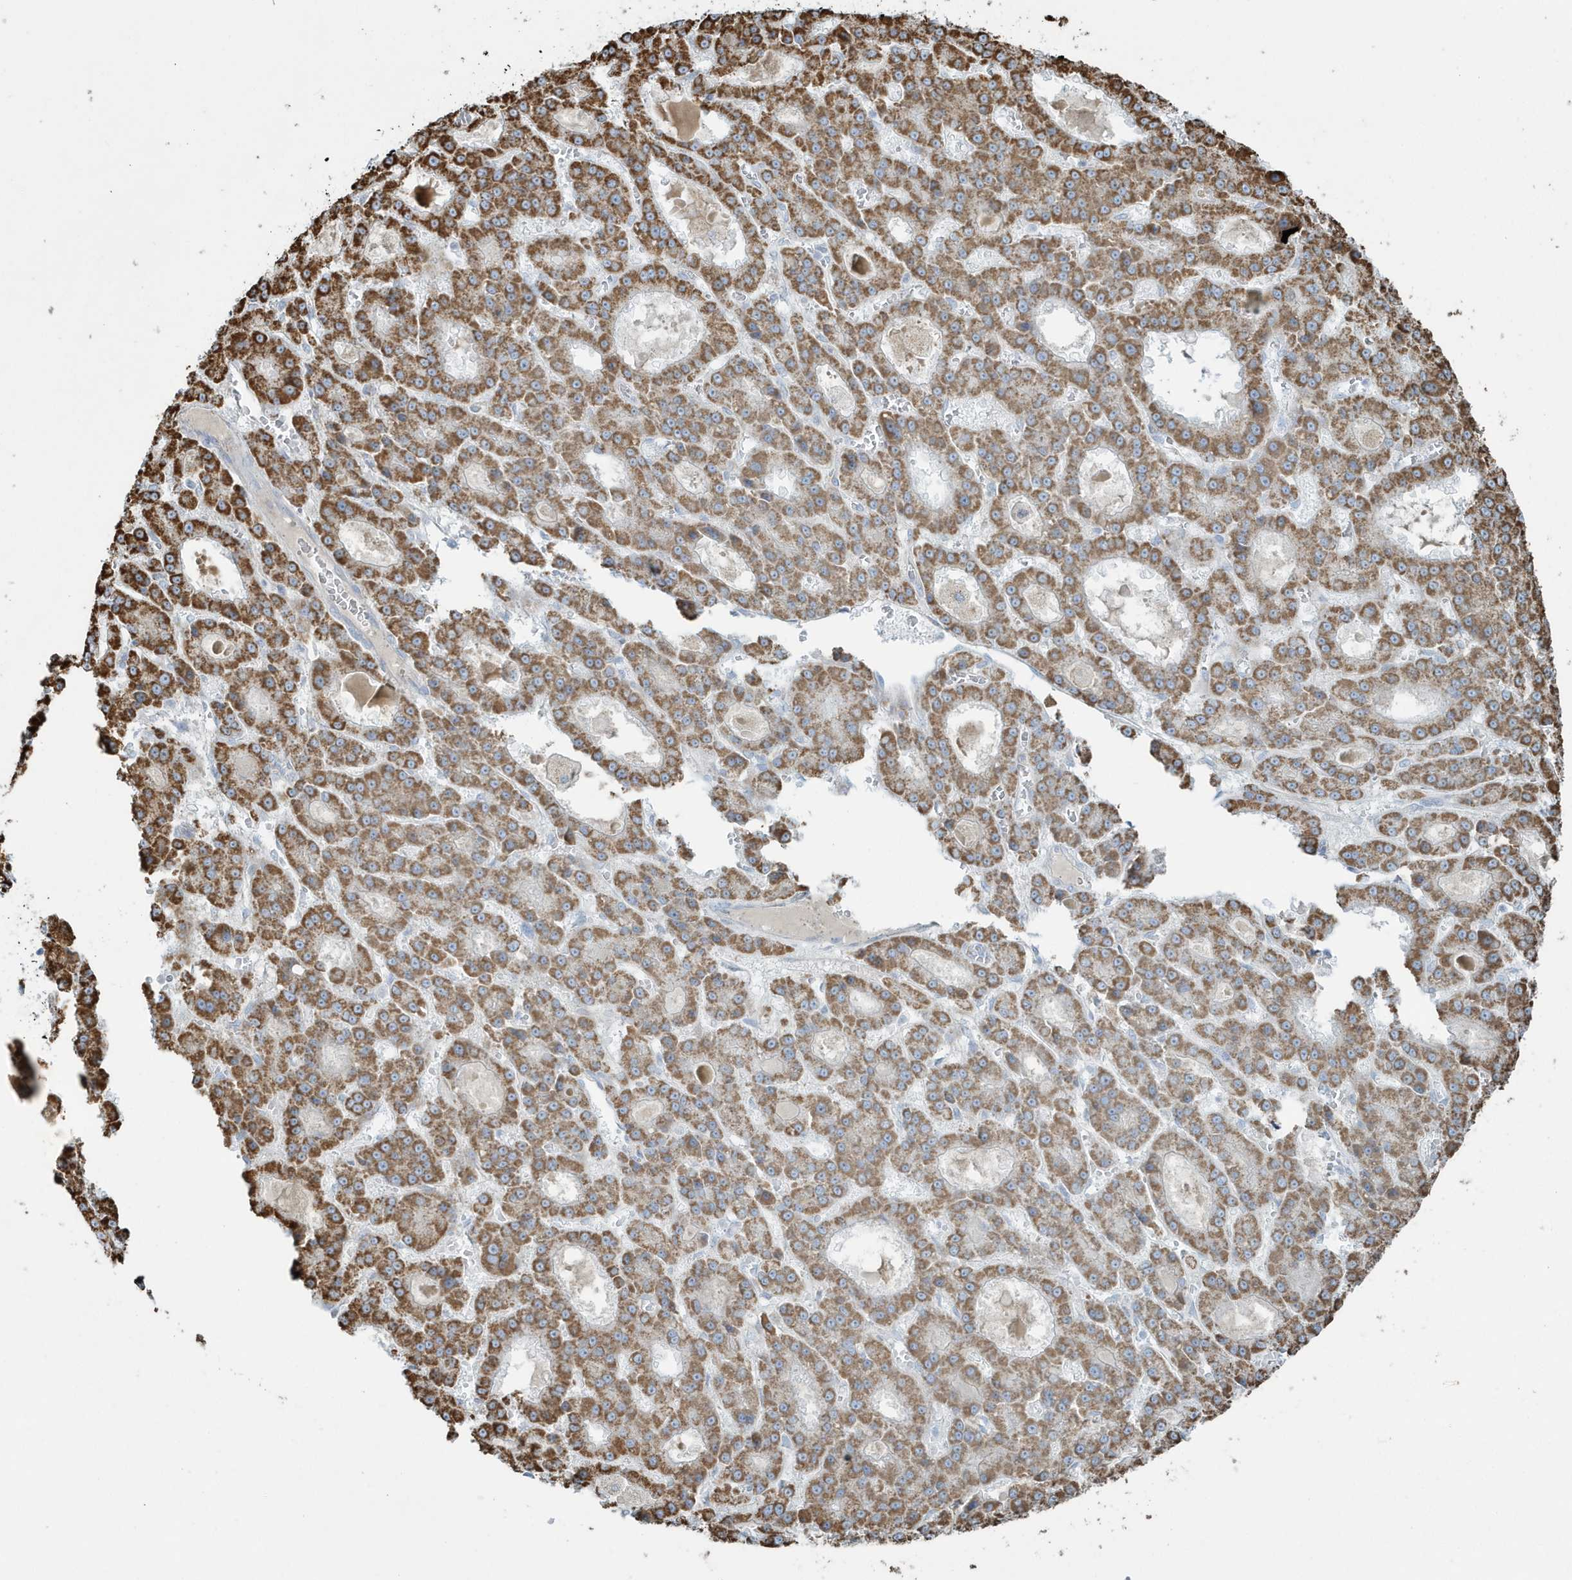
{"staining": {"intensity": "moderate", "quantity": ">75%", "location": "cytoplasmic/membranous"}, "tissue": "liver cancer", "cell_type": "Tumor cells", "image_type": "cancer", "snomed": [{"axis": "morphology", "description": "Carcinoma, Hepatocellular, NOS"}, {"axis": "topography", "description": "Liver"}], "caption": "Approximately >75% of tumor cells in hepatocellular carcinoma (liver) reveal moderate cytoplasmic/membranous protein expression as visualized by brown immunohistochemical staining.", "gene": "RAB11FIP3", "patient": {"sex": "male", "age": 70}}